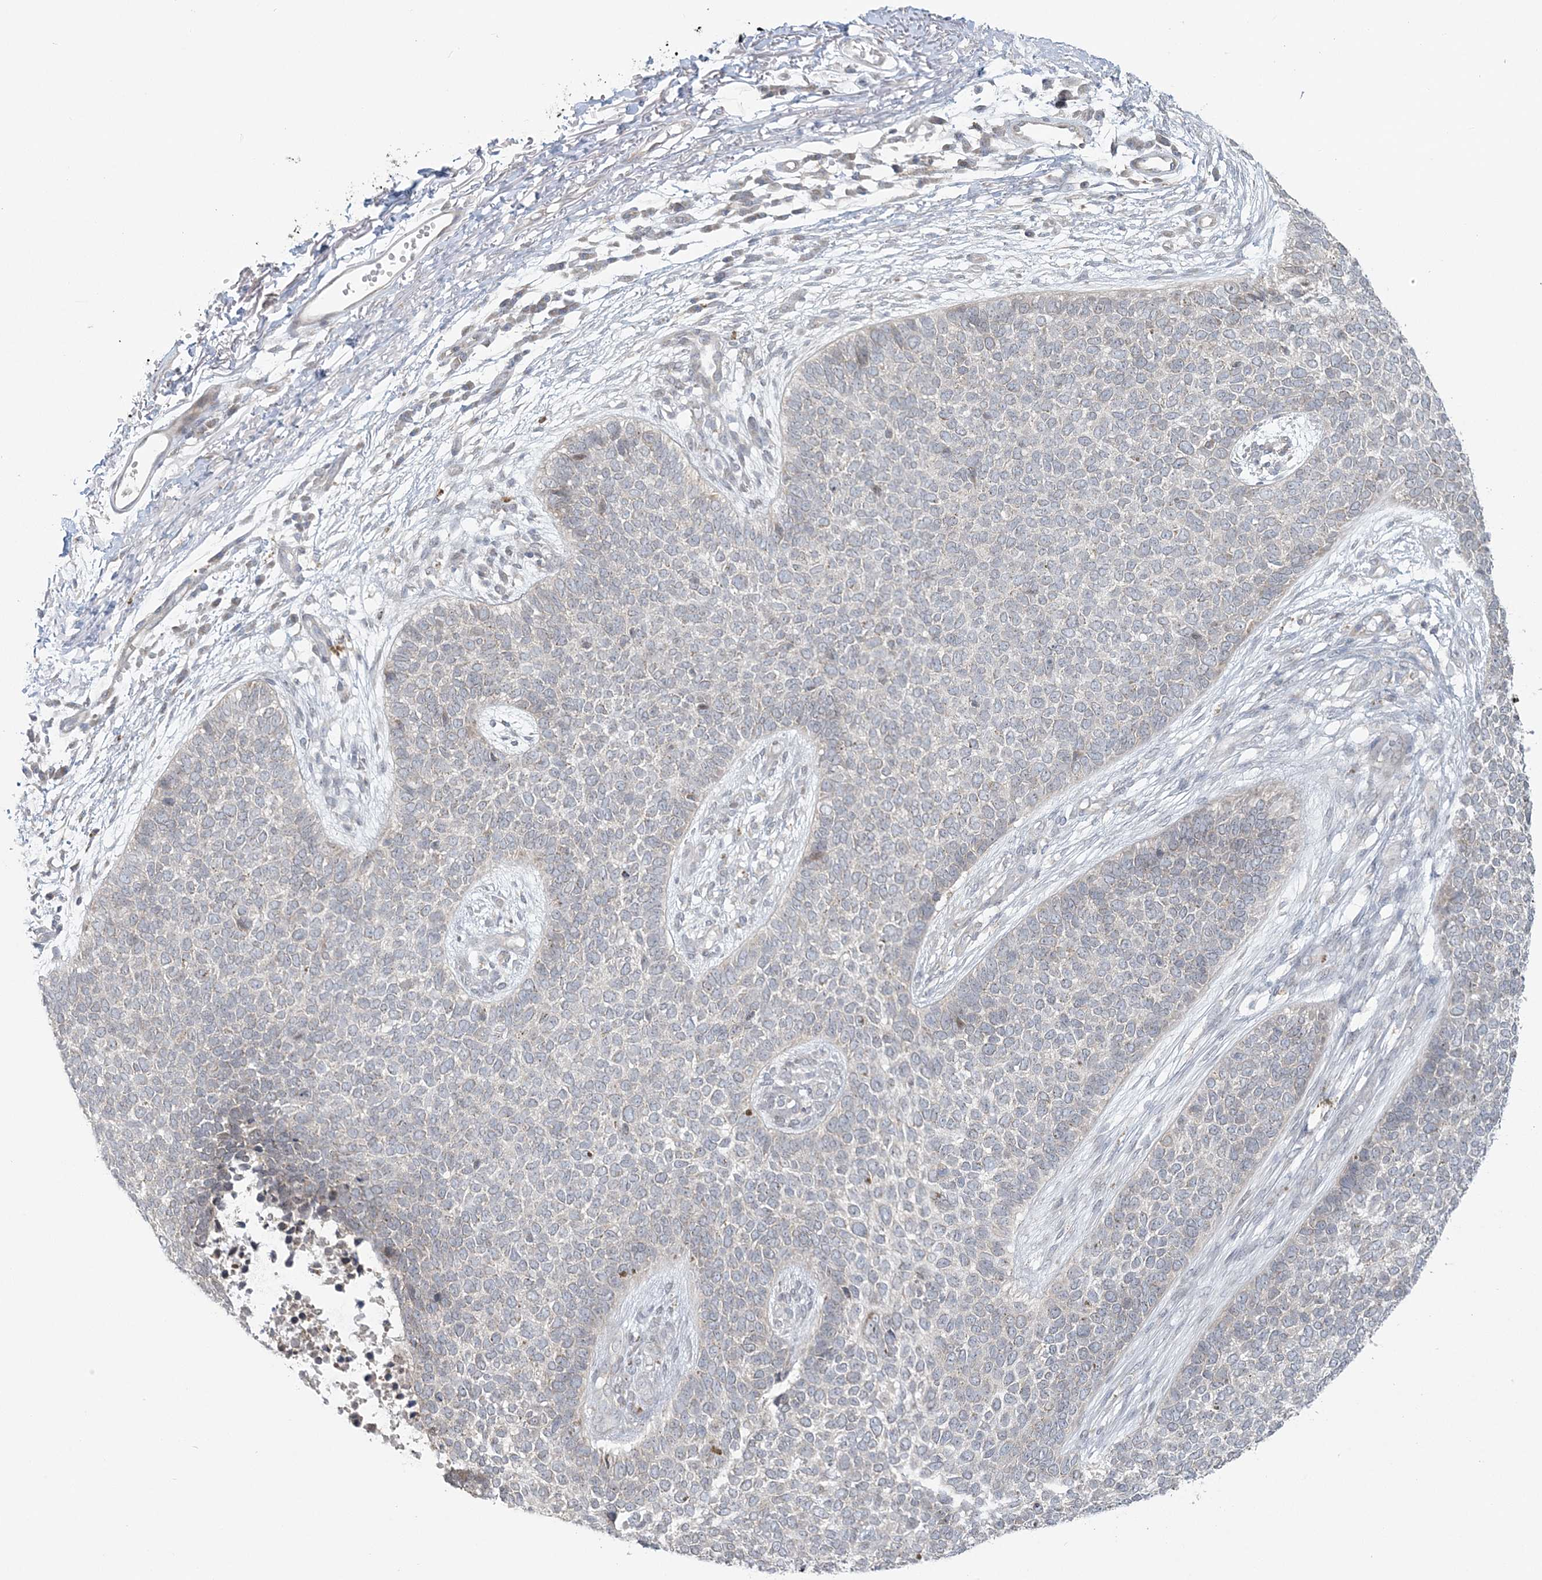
{"staining": {"intensity": "negative", "quantity": "none", "location": "none"}, "tissue": "skin cancer", "cell_type": "Tumor cells", "image_type": "cancer", "snomed": [{"axis": "morphology", "description": "Basal cell carcinoma"}, {"axis": "topography", "description": "Skin"}], "caption": "Immunohistochemistry (IHC) photomicrograph of human basal cell carcinoma (skin) stained for a protein (brown), which demonstrates no staining in tumor cells.", "gene": "BLTP3A", "patient": {"sex": "female", "age": 84}}